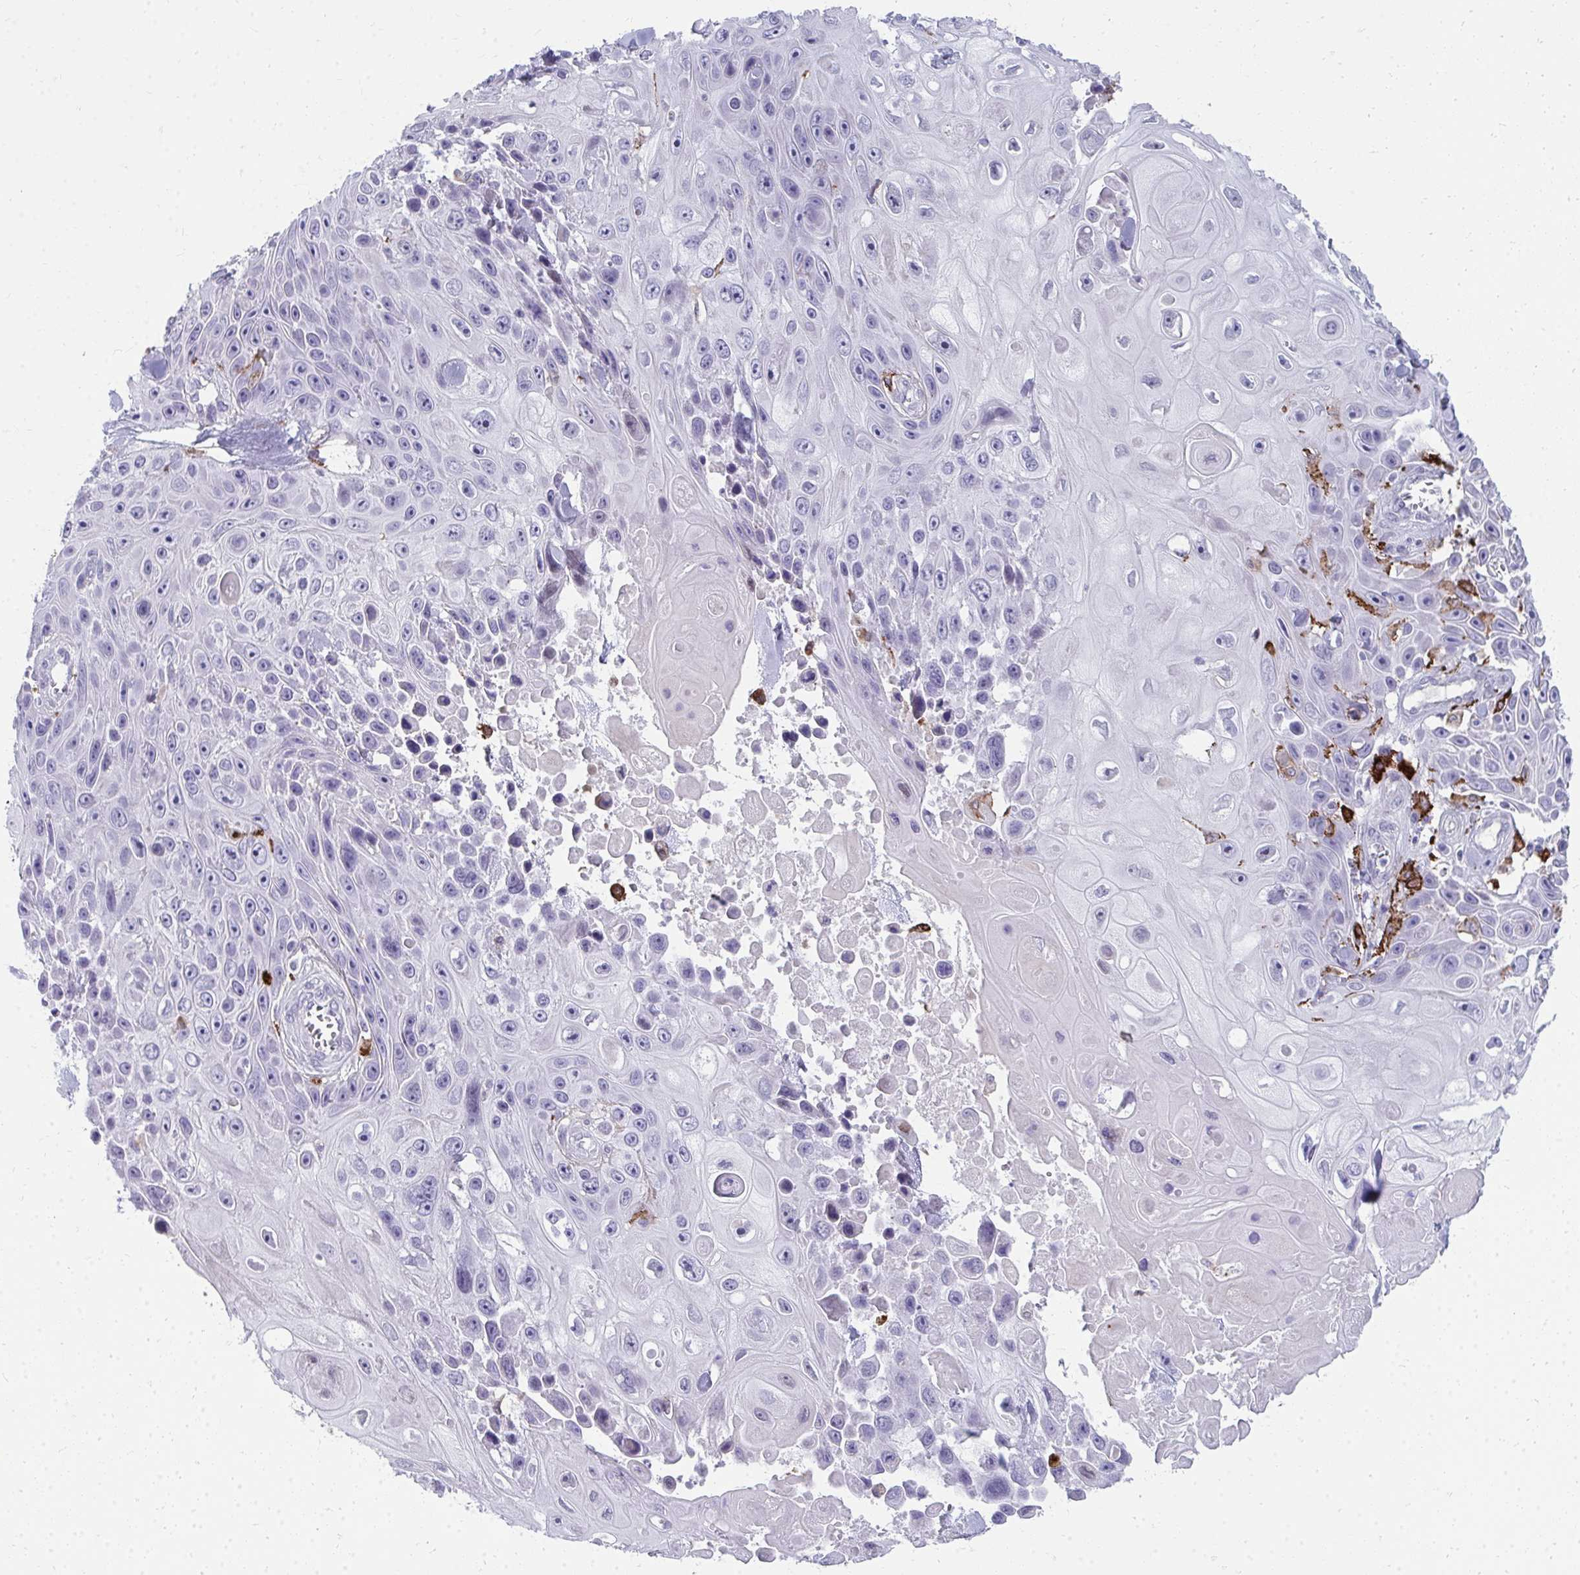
{"staining": {"intensity": "negative", "quantity": "none", "location": "none"}, "tissue": "skin cancer", "cell_type": "Tumor cells", "image_type": "cancer", "snomed": [{"axis": "morphology", "description": "Squamous cell carcinoma, NOS"}, {"axis": "topography", "description": "Skin"}], "caption": "DAB immunohistochemical staining of human skin cancer shows no significant positivity in tumor cells.", "gene": "CD163", "patient": {"sex": "male", "age": 82}}